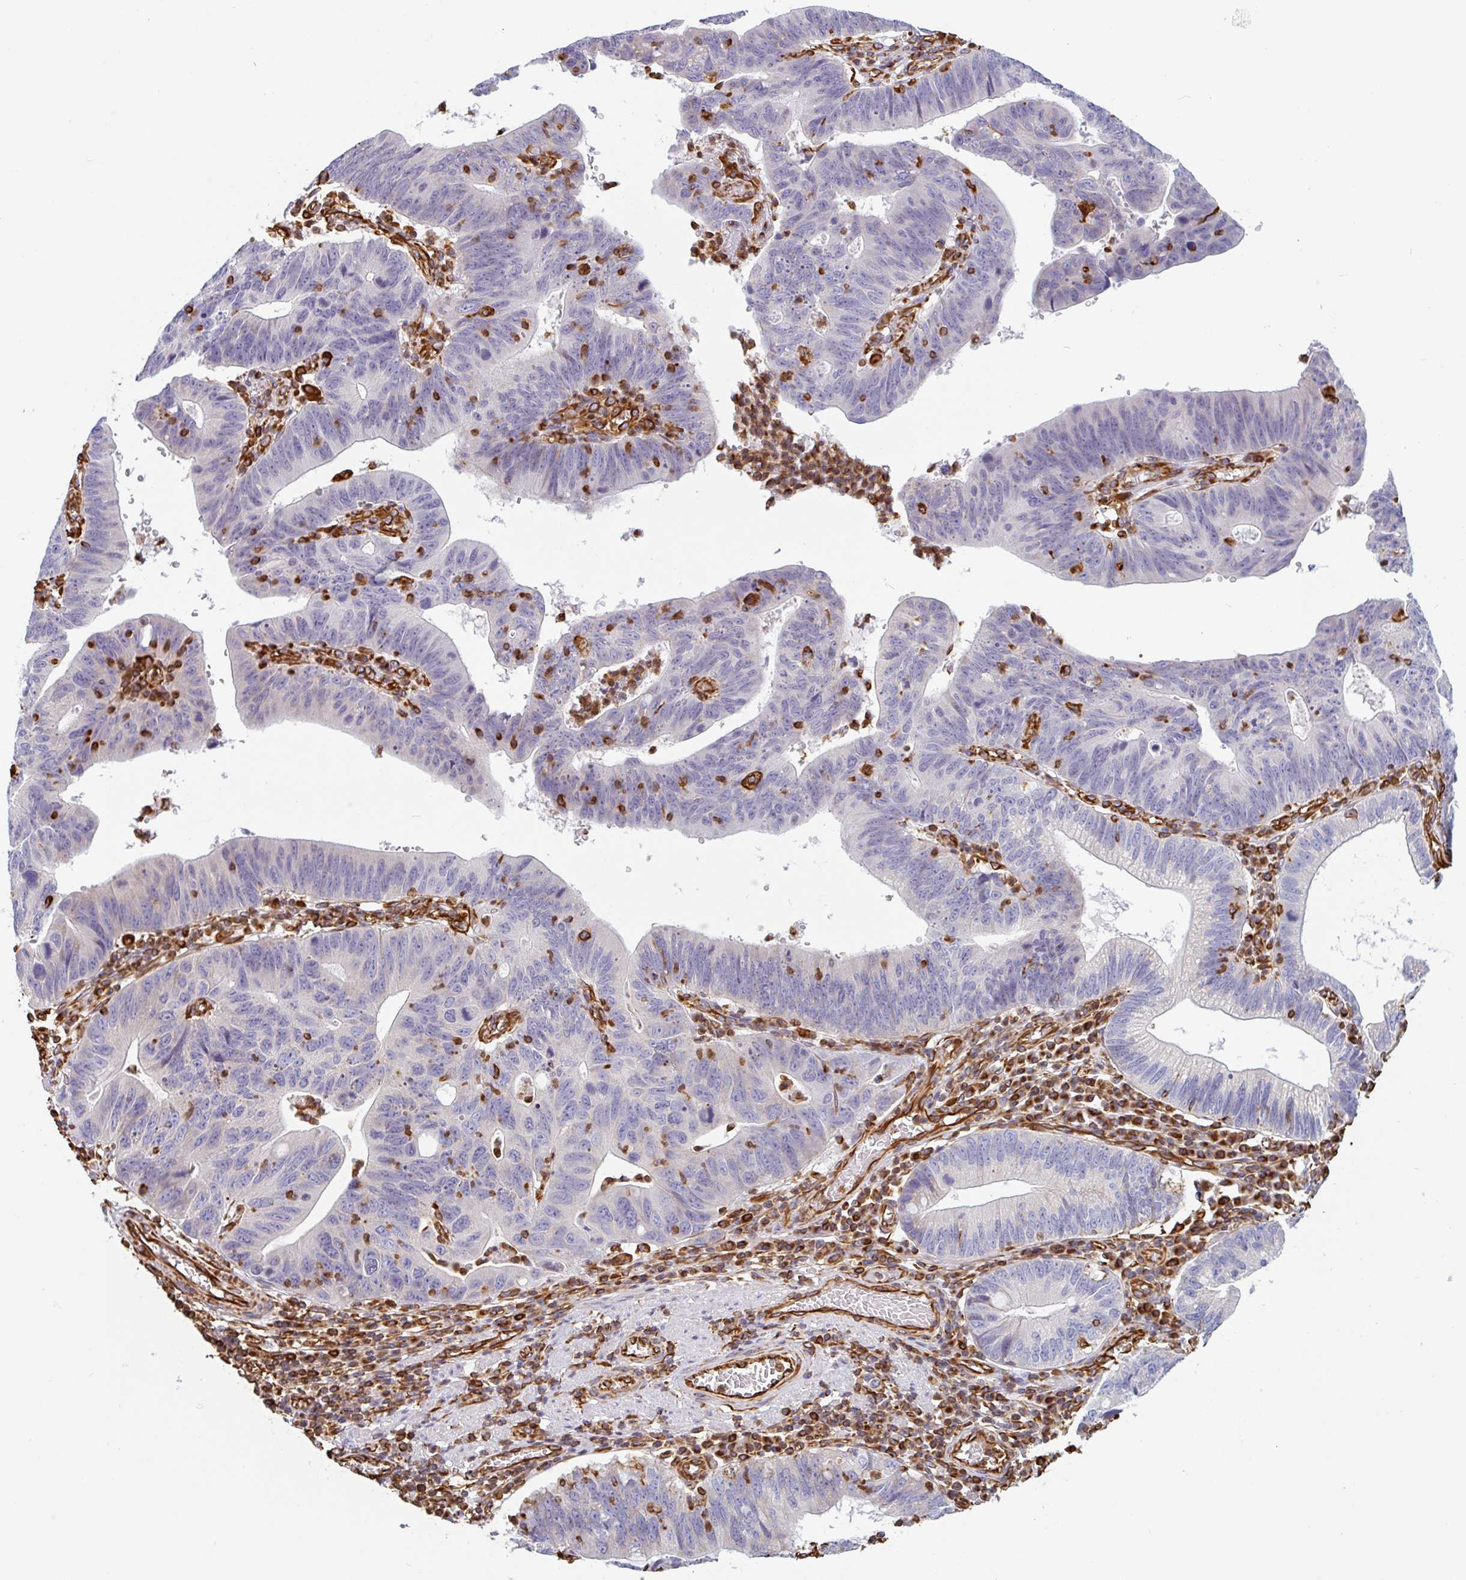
{"staining": {"intensity": "negative", "quantity": "none", "location": "none"}, "tissue": "stomach cancer", "cell_type": "Tumor cells", "image_type": "cancer", "snomed": [{"axis": "morphology", "description": "Adenocarcinoma, NOS"}, {"axis": "topography", "description": "Stomach"}], "caption": "Adenocarcinoma (stomach) stained for a protein using IHC exhibits no positivity tumor cells.", "gene": "PPFIA1", "patient": {"sex": "male", "age": 59}}